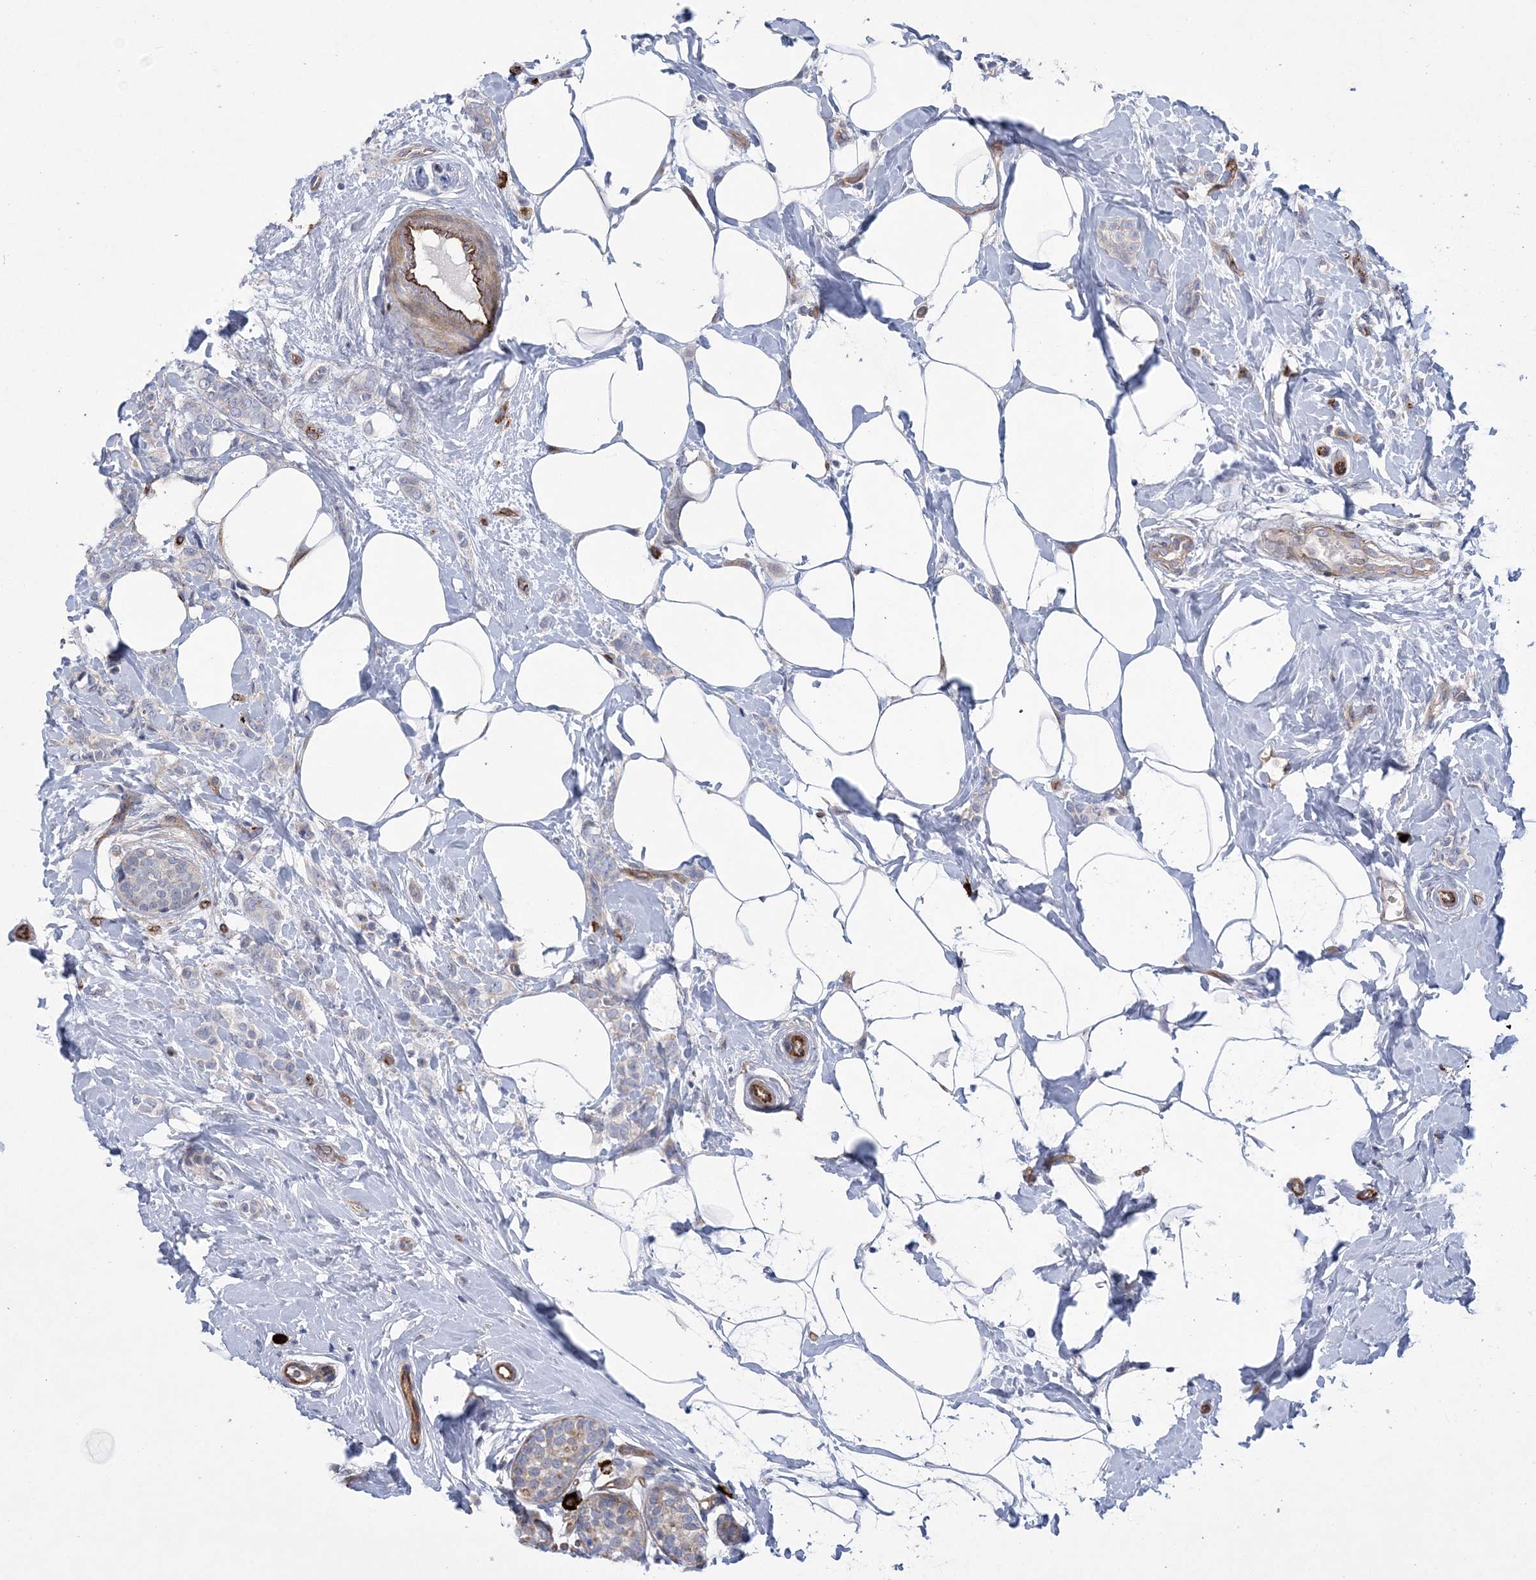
{"staining": {"intensity": "negative", "quantity": "none", "location": "none"}, "tissue": "breast cancer", "cell_type": "Tumor cells", "image_type": "cancer", "snomed": [{"axis": "morphology", "description": "Lobular carcinoma, in situ"}, {"axis": "morphology", "description": "Lobular carcinoma"}, {"axis": "topography", "description": "Breast"}], "caption": "Breast cancer was stained to show a protein in brown. There is no significant expression in tumor cells.", "gene": "CALN1", "patient": {"sex": "female", "age": 41}}